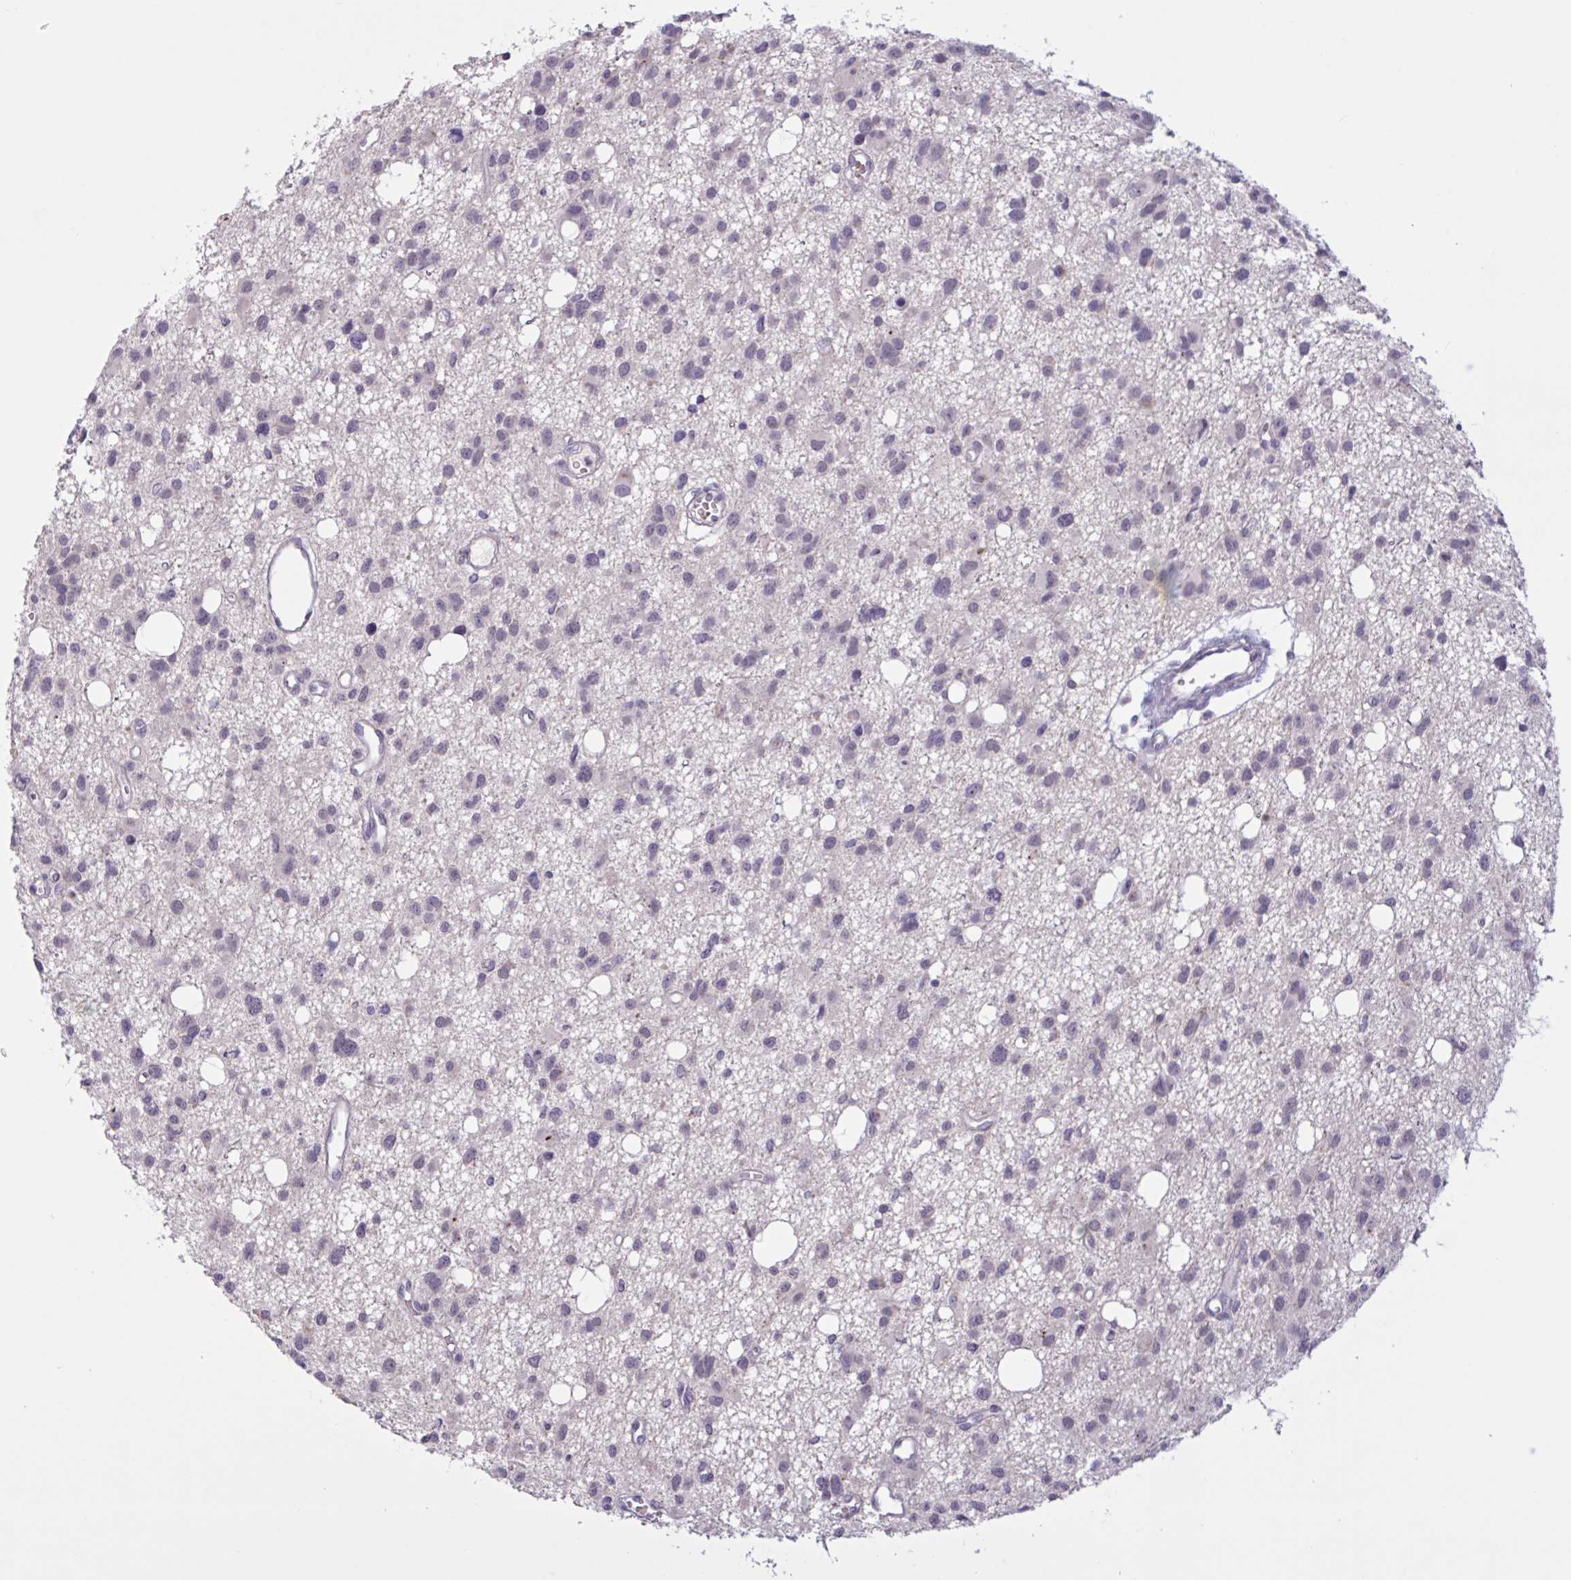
{"staining": {"intensity": "negative", "quantity": "none", "location": "none"}, "tissue": "glioma", "cell_type": "Tumor cells", "image_type": "cancer", "snomed": [{"axis": "morphology", "description": "Glioma, malignant, High grade"}, {"axis": "topography", "description": "Brain"}], "caption": "Micrograph shows no significant protein positivity in tumor cells of glioma.", "gene": "RFPL4B", "patient": {"sex": "male", "age": 23}}